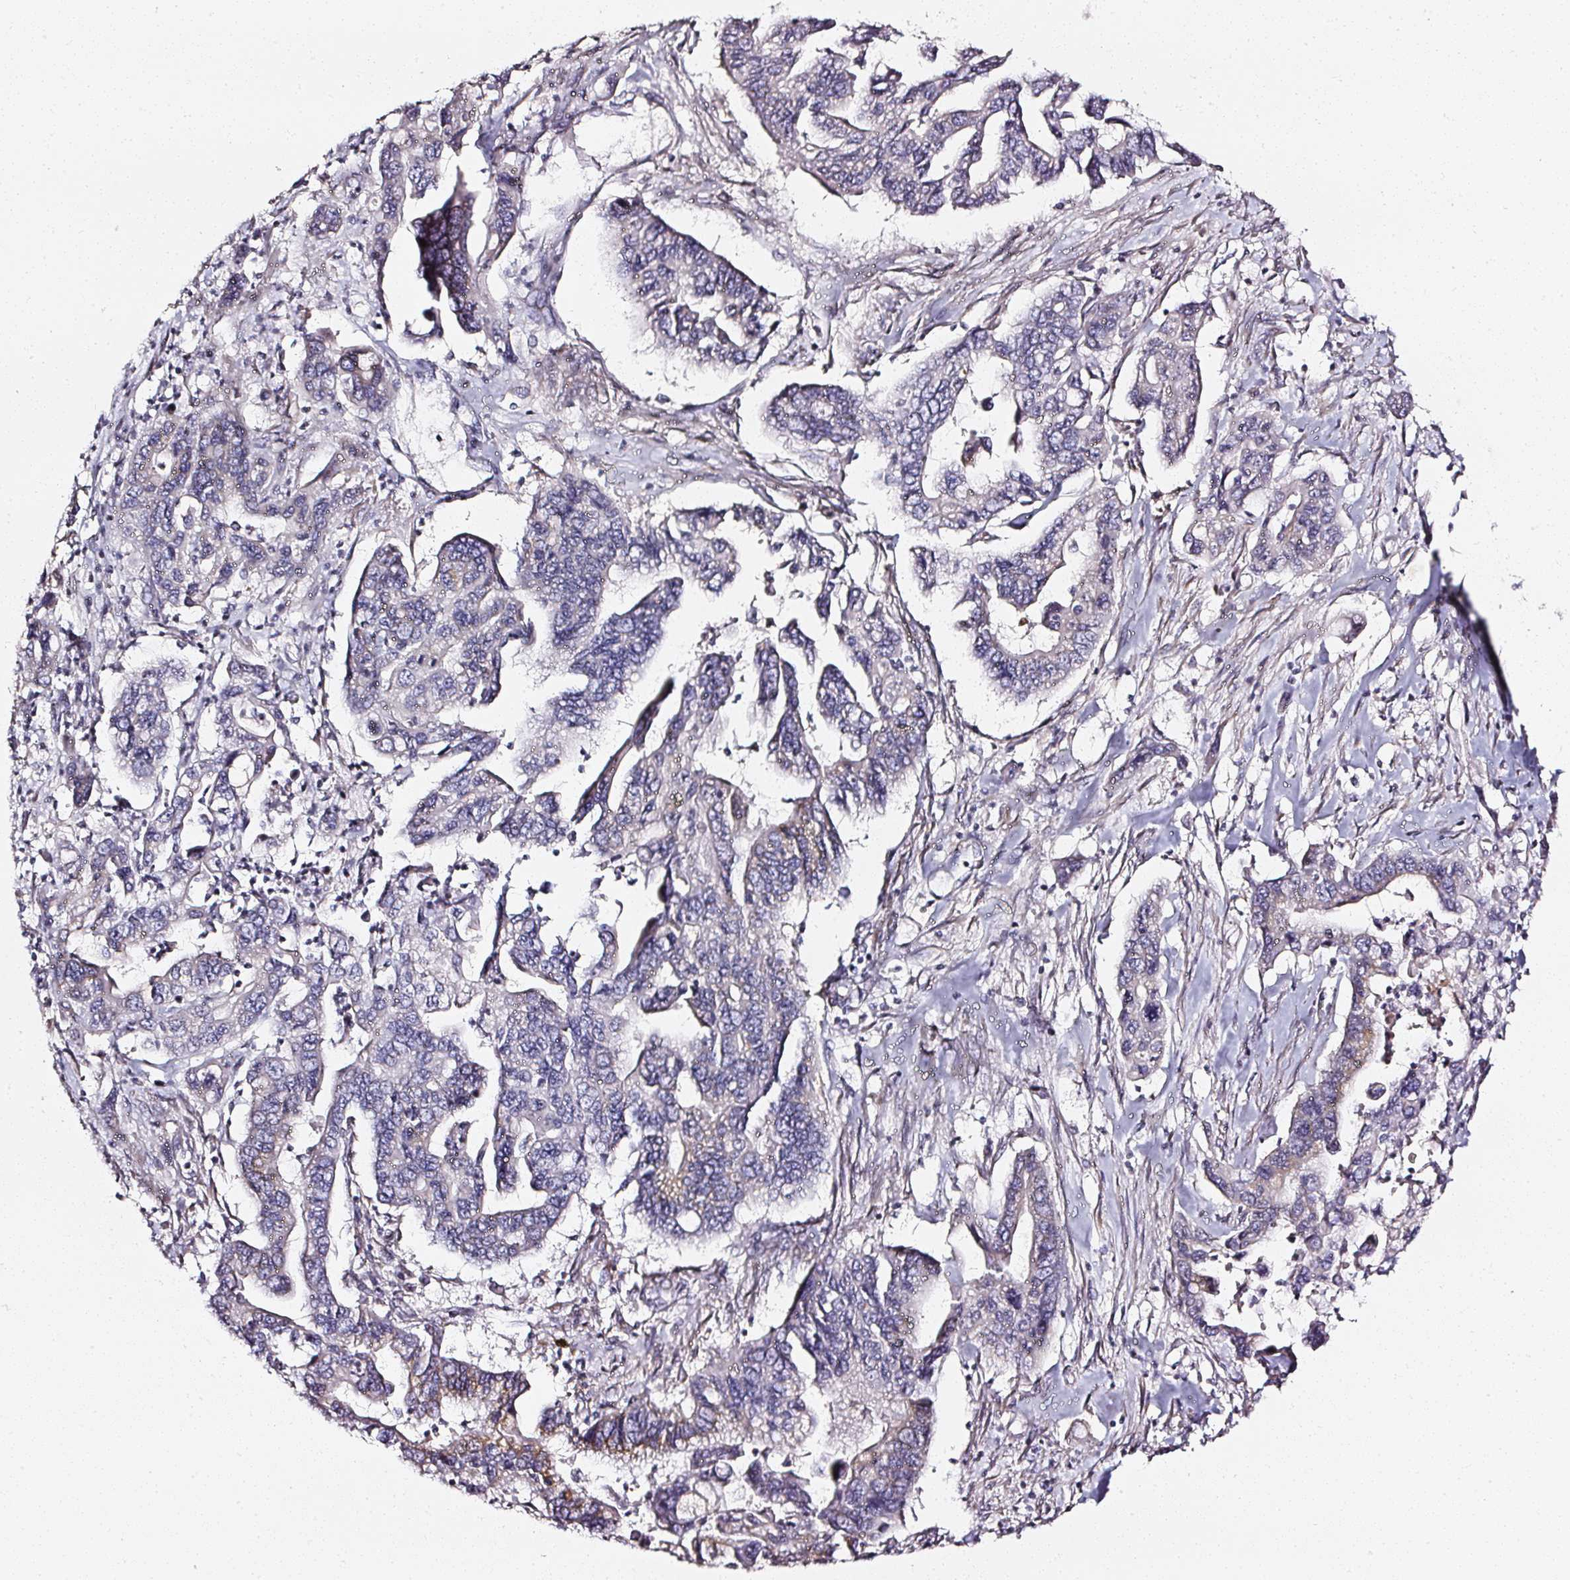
{"staining": {"intensity": "negative", "quantity": "none", "location": "none"}, "tissue": "pancreatic cancer", "cell_type": "Tumor cells", "image_type": "cancer", "snomed": [{"axis": "morphology", "description": "Adenocarcinoma, NOS"}, {"axis": "topography", "description": "Pancreas"}], "caption": "This image is of pancreatic cancer (adenocarcinoma) stained with IHC to label a protein in brown with the nuclei are counter-stained blue. There is no positivity in tumor cells.", "gene": "NTRK1", "patient": {"sex": "male", "age": 62}}